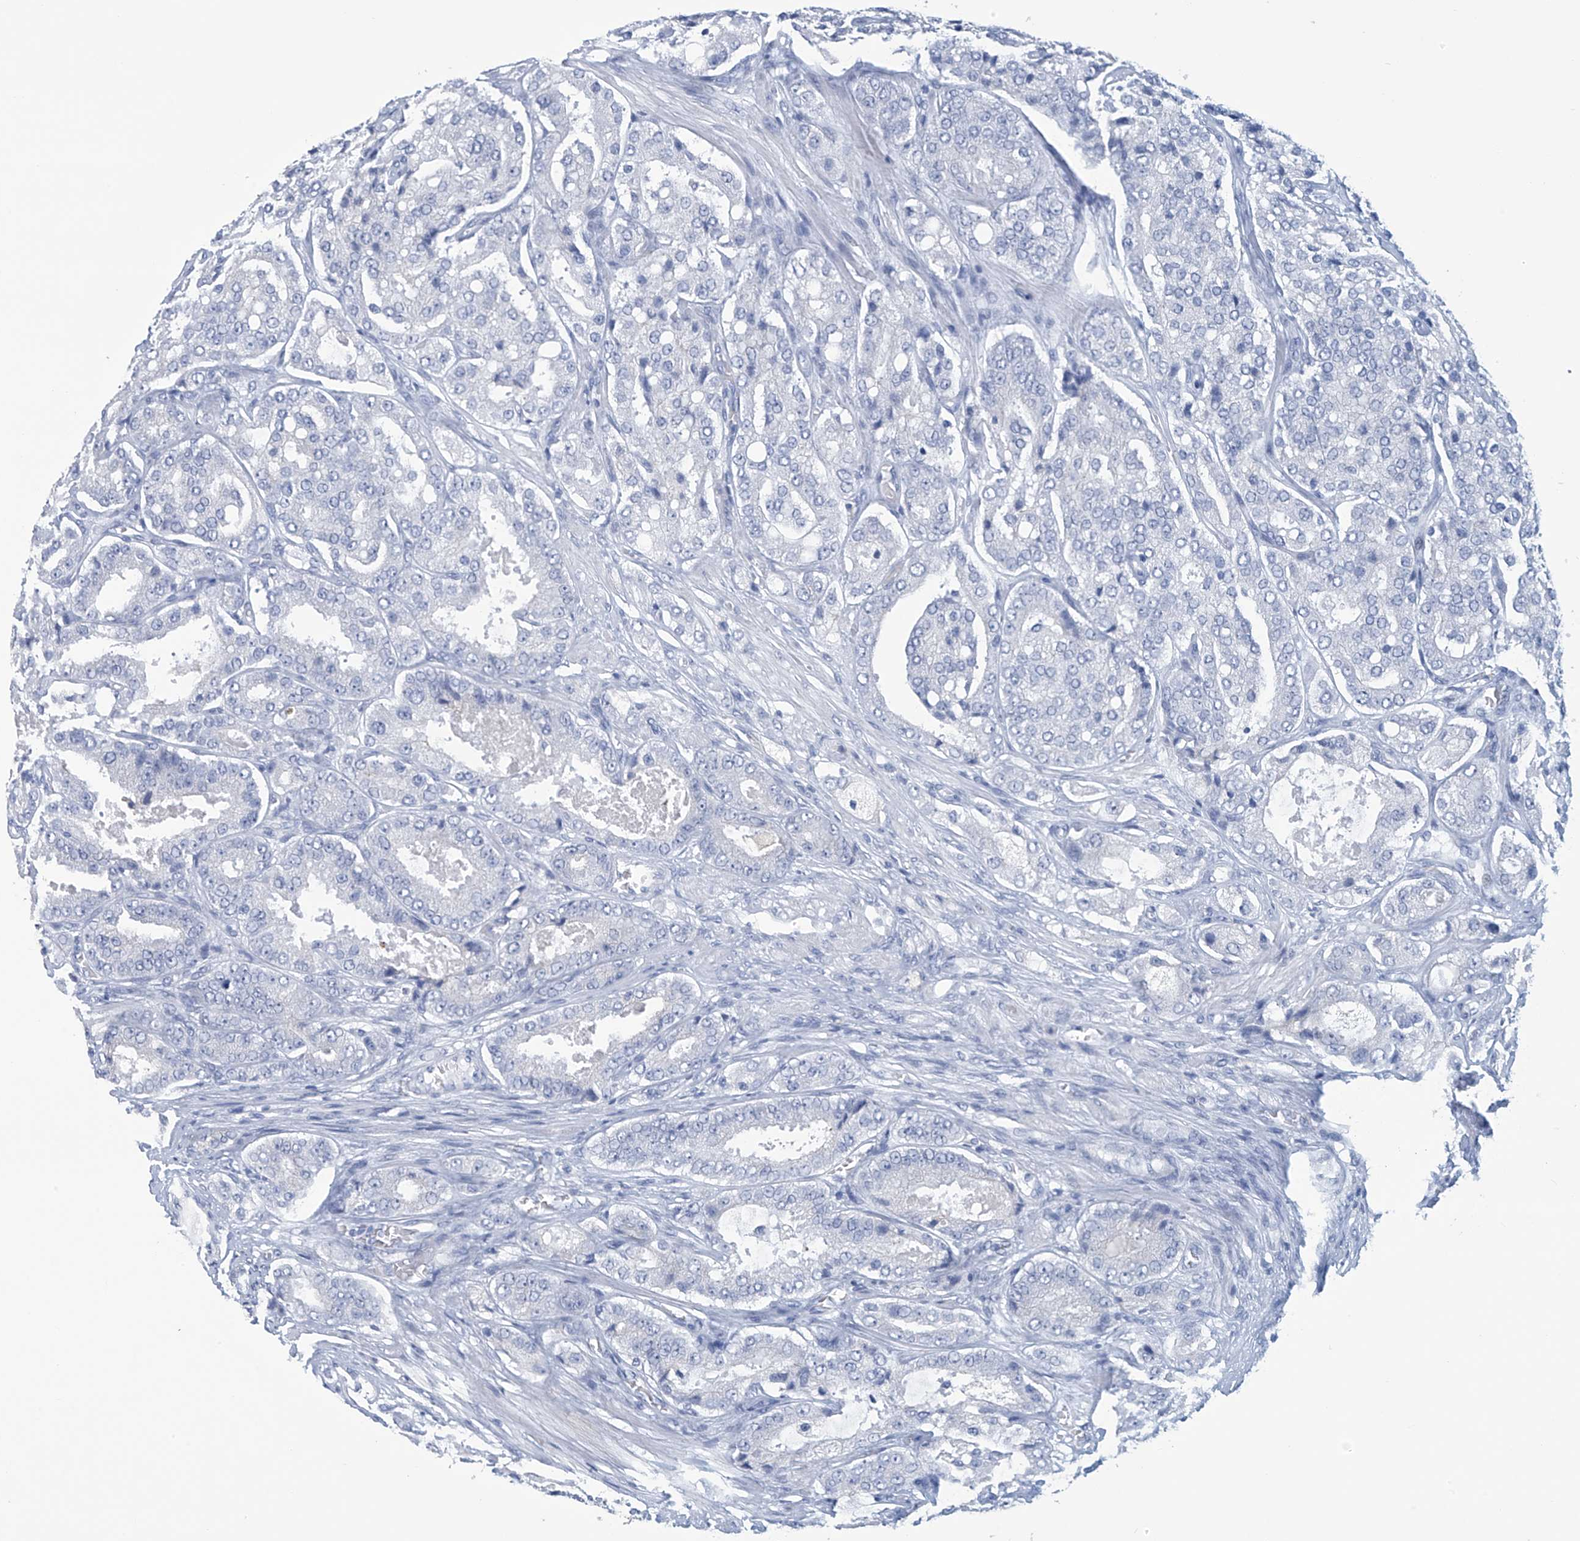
{"staining": {"intensity": "negative", "quantity": "none", "location": "none"}, "tissue": "prostate cancer", "cell_type": "Tumor cells", "image_type": "cancer", "snomed": [{"axis": "morphology", "description": "Adenocarcinoma, High grade"}, {"axis": "topography", "description": "Prostate"}], "caption": "A micrograph of human prostate cancer (high-grade adenocarcinoma) is negative for staining in tumor cells. Brightfield microscopy of IHC stained with DAB (3,3'-diaminobenzidine) (brown) and hematoxylin (blue), captured at high magnification.", "gene": "DSP", "patient": {"sex": "male", "age": 65}}